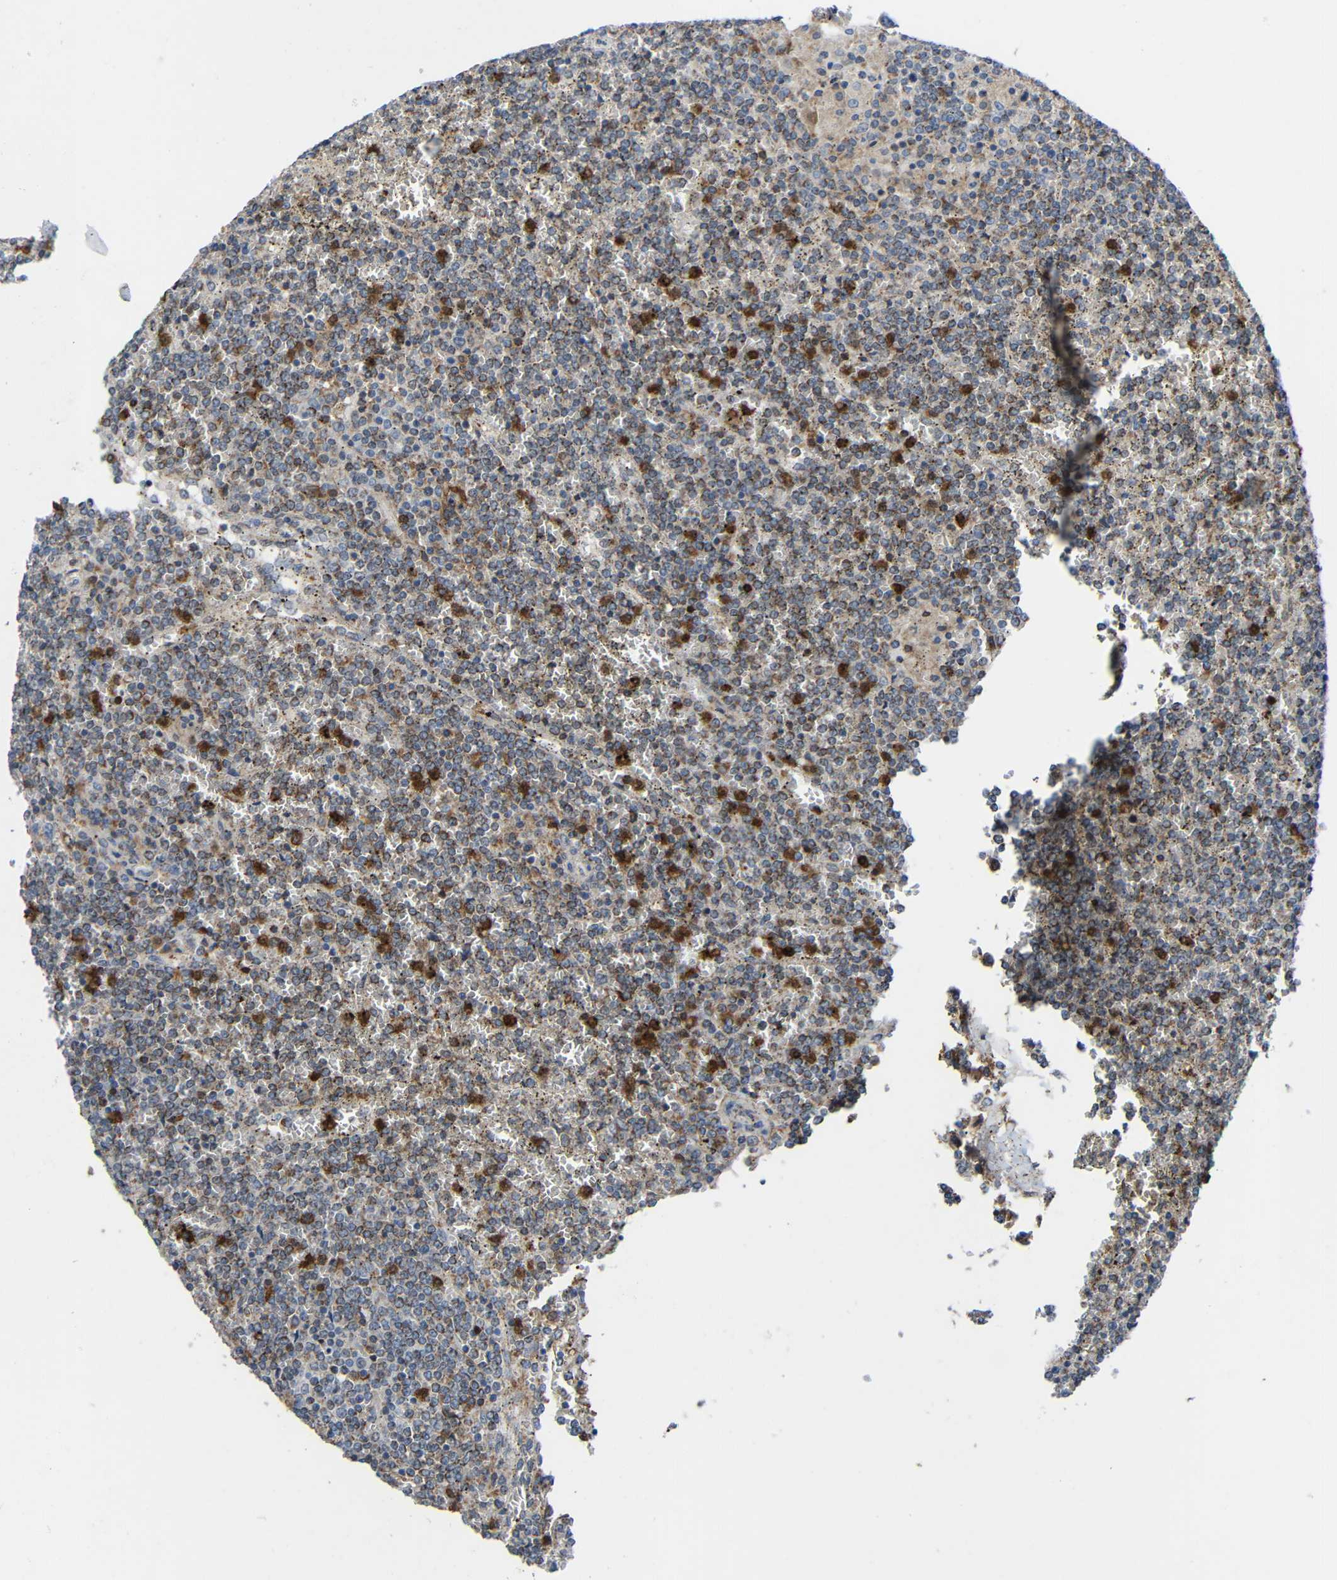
{"staining": {"intensity": "moderate", "quantity": "25%-75%", "location": "cytoplasmic/membranous"}, "tissue": "lymphoma", "cell_type": "Tumor cells", "image_type": "cancer", "snomed": [{"axis": "morphology", "description": "Malignant lymphoma, non-Hodgkin's type, Low grade"}, {"axis": "topography", "description": "Spleen"}], "caption": "Immunohistochemistry (IHC) of human lymphoma exhibits medium levels of moderate cytoplasmic/membranous staining in about 25%-75% of tumor cells.", "gene": "C1GALT1", "patient": {"sex": "female", "age": 19}}